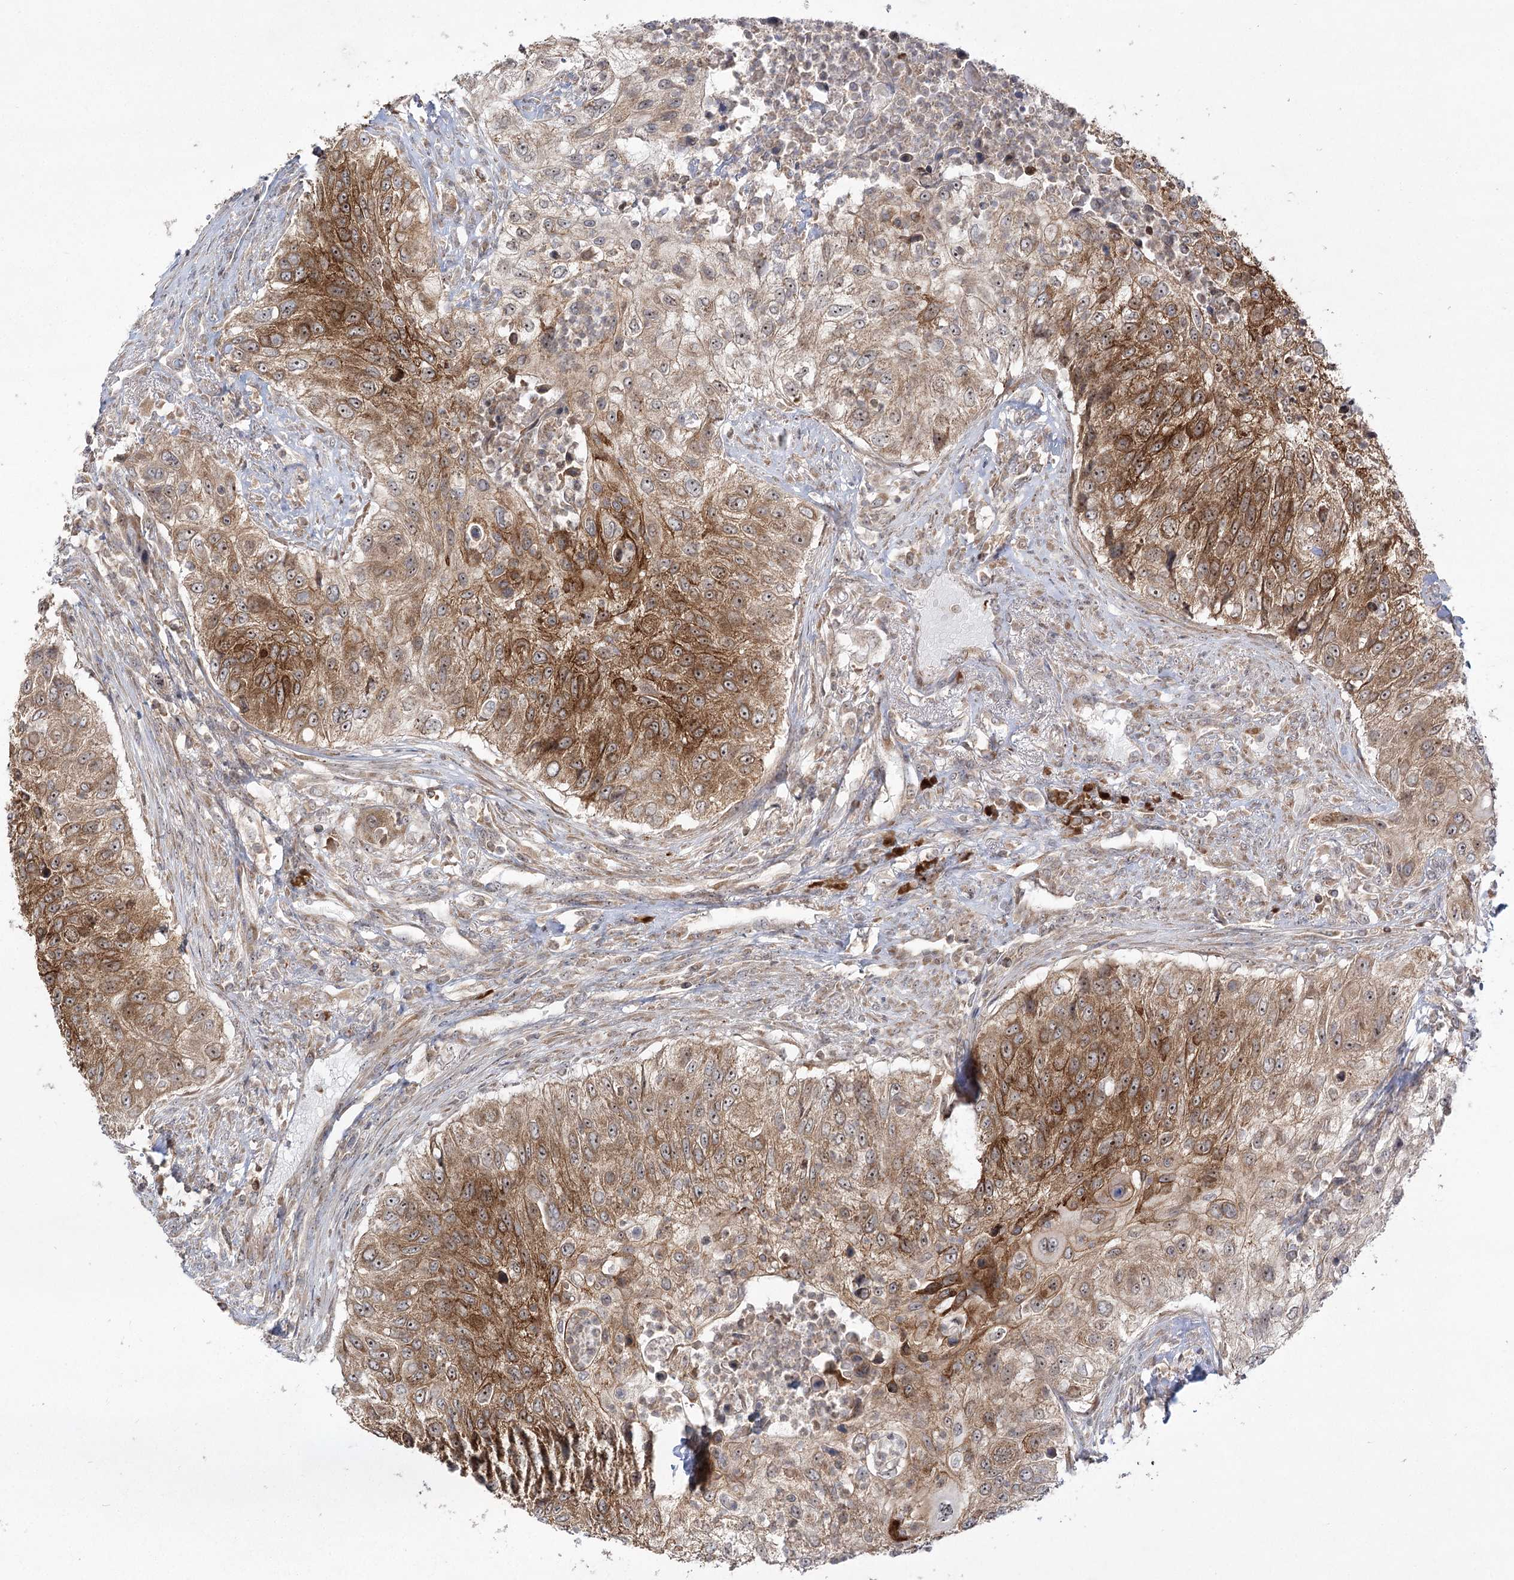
{"staining": {"intensity": "moderate", "quantity": ">75%", "location": "cytoplasmic/membranous"}, "tissue": "urothelial cancer", "cell_type": "Tumor cells", "image_type": "cancer", "snomed": [{"axis": "morphology", "description": "Urothelial carcinoma, High grade"}, {"axis": "topography", "description": "Urinary bladder"}], "caption": "Urothelial cancer tissue demonstrates moderate cytoplasmic/membranous expression in about >75% of tumor cells, visualized by immunohistochemistry.", "gene": "SYTL1", "patient": {"sex": "female", "age": 60}}